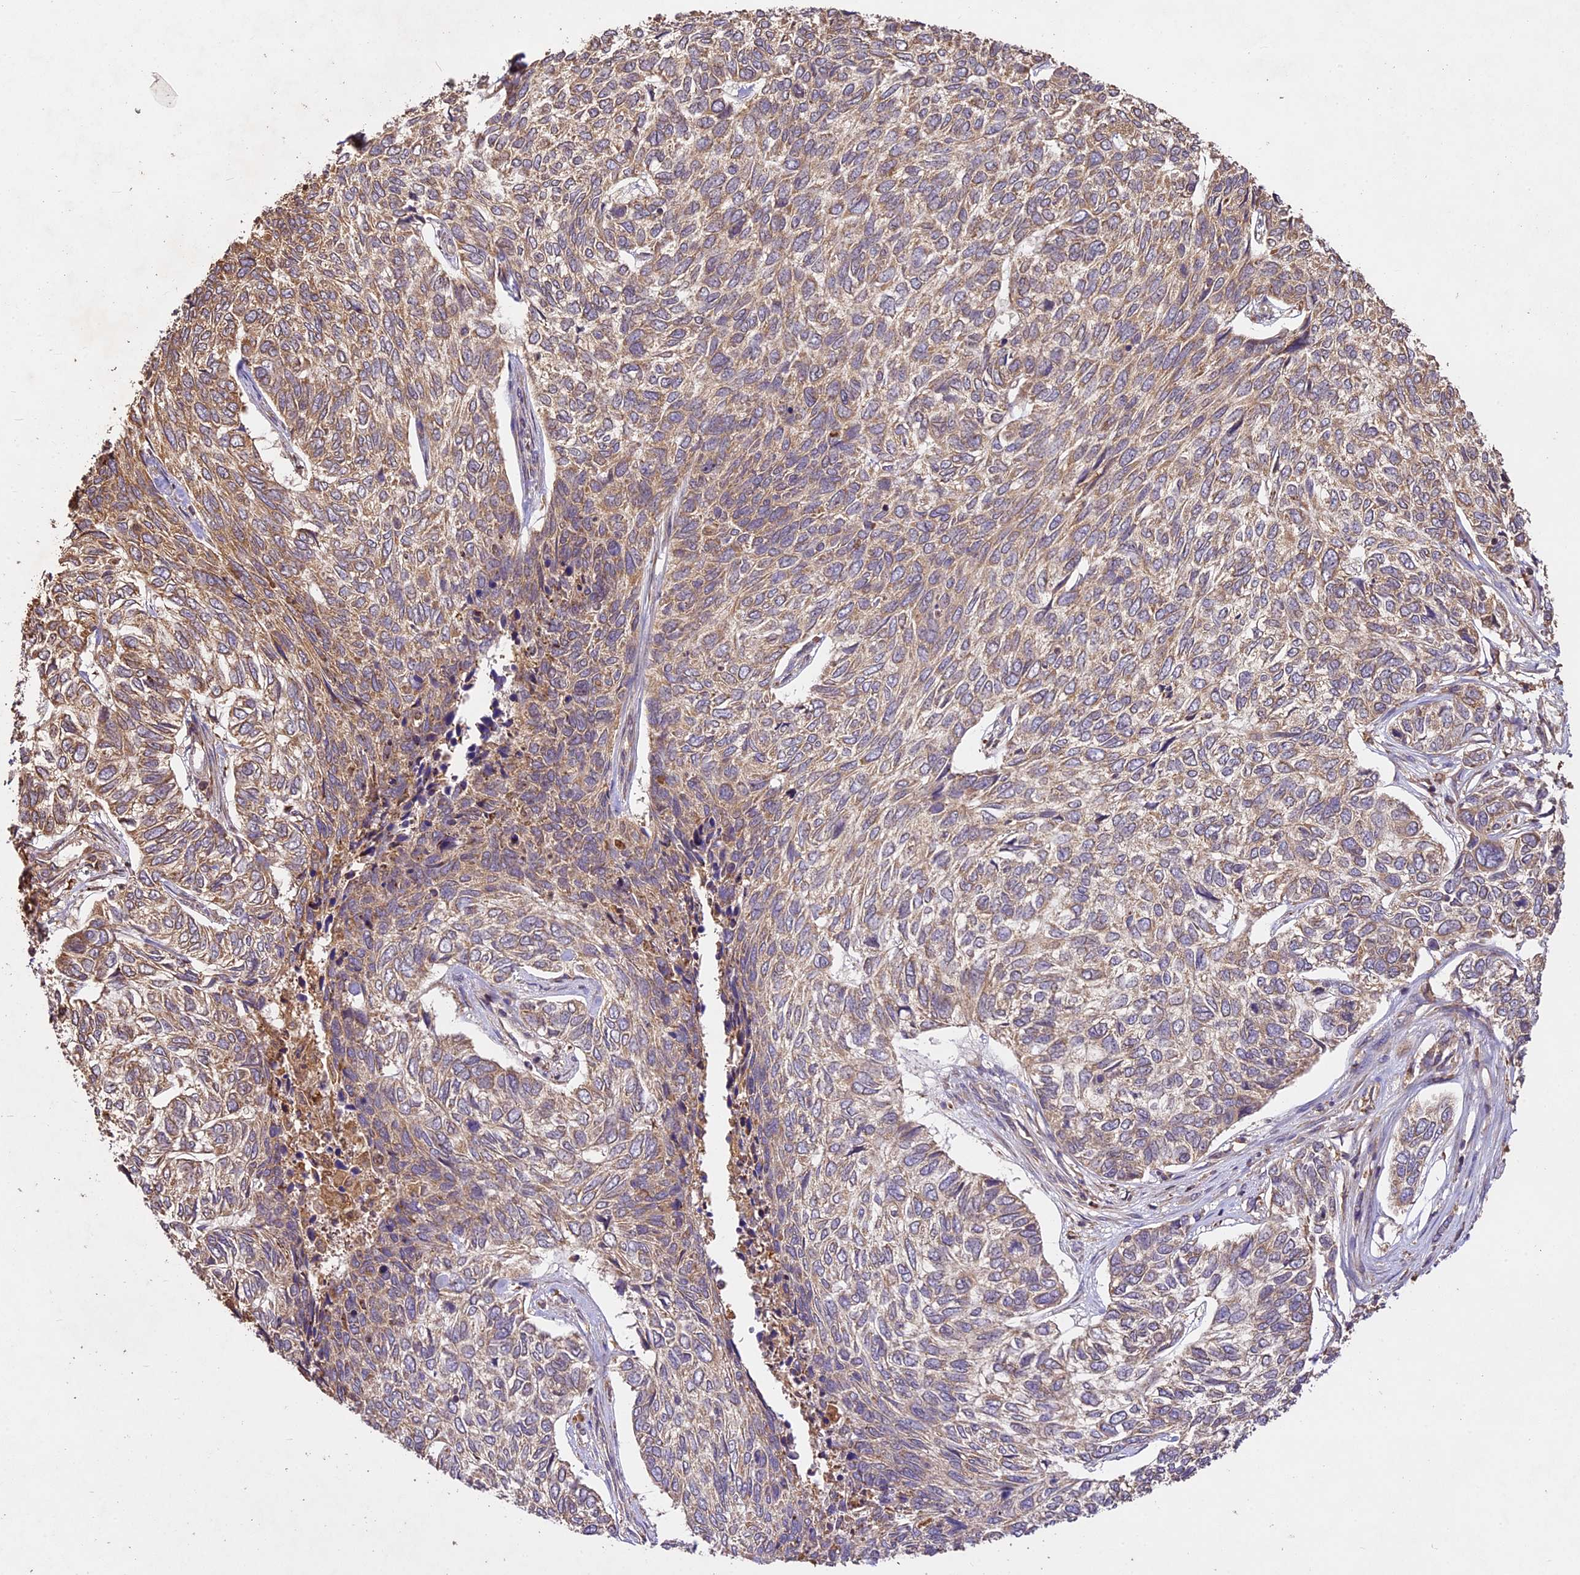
{"staining": {"intensity": "weak", "quantity": ">75%", "location": "cytoplasmic/membranous"}, "tissue": "skin cancer", "cell_type": "Tumor cells", "image_type": "cancer", "snomed": [{"axis": "morphology", "description": "Basal cell carcinoma"}, {"axis": "topography", "description": "Skin"}], "caption": "The micrograph shows a brown stain indicating the presence of a protein in the cytoplasmic/membranous of tumor cells in skin cancer.", "gene": "BRAP", "patient": {"sex": "female", "age": 65}}